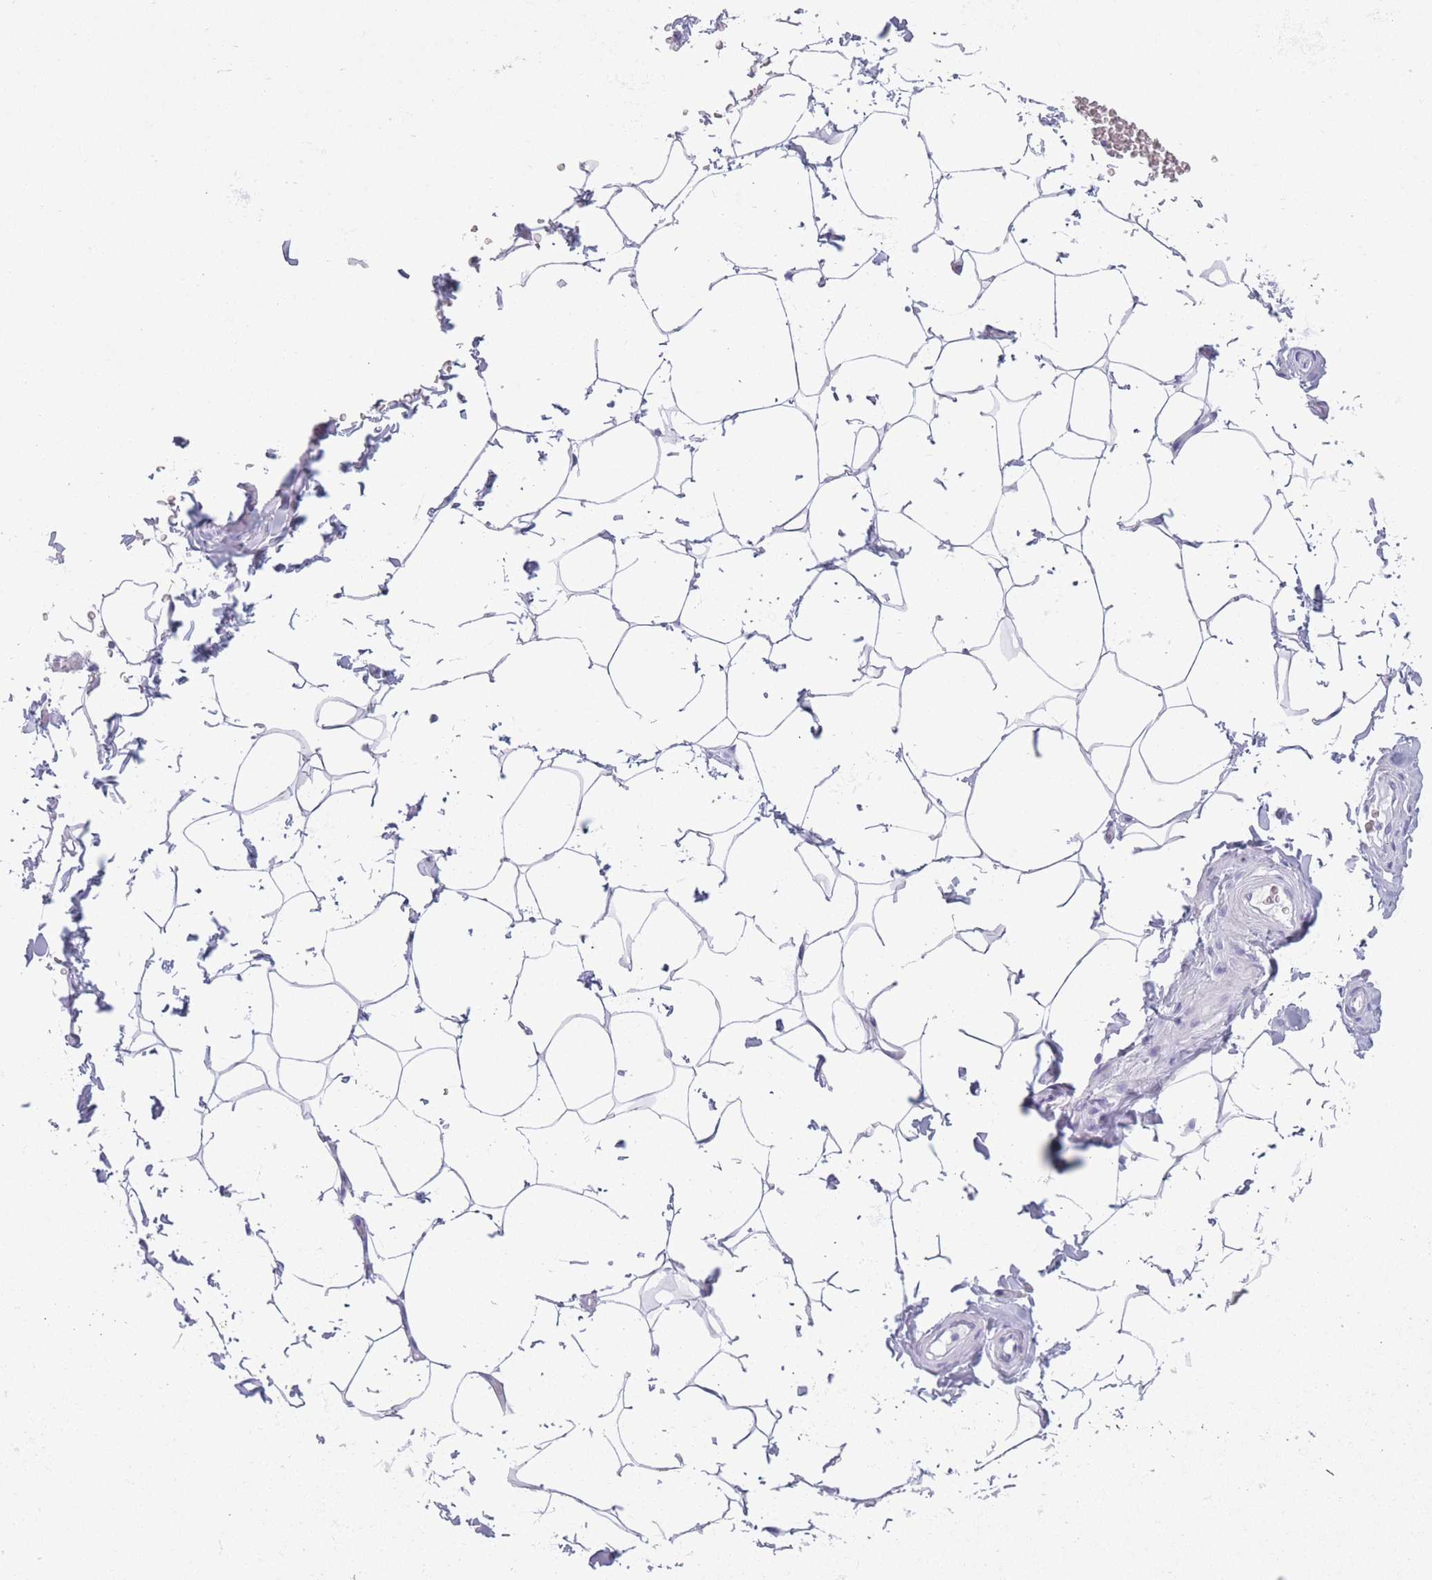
{"staining": {"intensity": "negative", "quantity": "none", "location": "none"}, "tissue": "adipose tissue", "cell_type": "Adipocytes", "image_type": "normal", "snomed": [{"axis": "morphology", "description": "Normal tissue, NOS"}, {"axis": "topography", "description": "Soft tissue"}, {"axis": "topography", "description": "Adipose tissue"}, {"axis": "topography", "description": "Vascular tissue"}, {"axis": "topography", "description": "Peripheral nerve tissue"}], "caption": "This micrograph is of unremarkable adipose tissue stained with IHC to label a protein in brown with the nuclei are counter-stained blue. There is no positivity in adipocytes.", "gene": "OR7C1", "patient": {"sex": "male", "age": 46}}